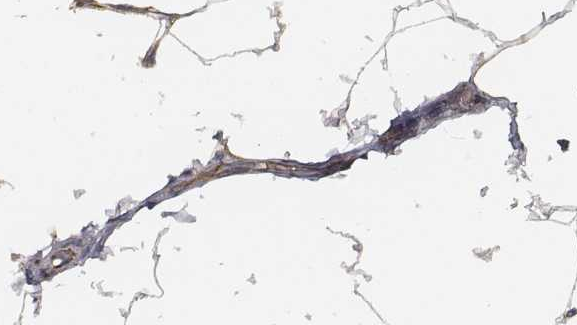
{"staining": {"intensity": "moderate", "quantity": ">75%", "location": "cytoplasmic/membranous"}, "tissue": "breast", "cell_type": "Adipocytes", "image_type": "normal", "snomed": [{"axis": "morphology", "description": "Normal tissue, NOS"}, {"axis": "topography", "description": "Breast"}], "caption": "Adipocytes show moderate cytoplasmic/membranous positivity in approximately >75% of cells in unremarkable breast.", "gene": "CARS1", "patient": {"sex": "female", "age": 32}}